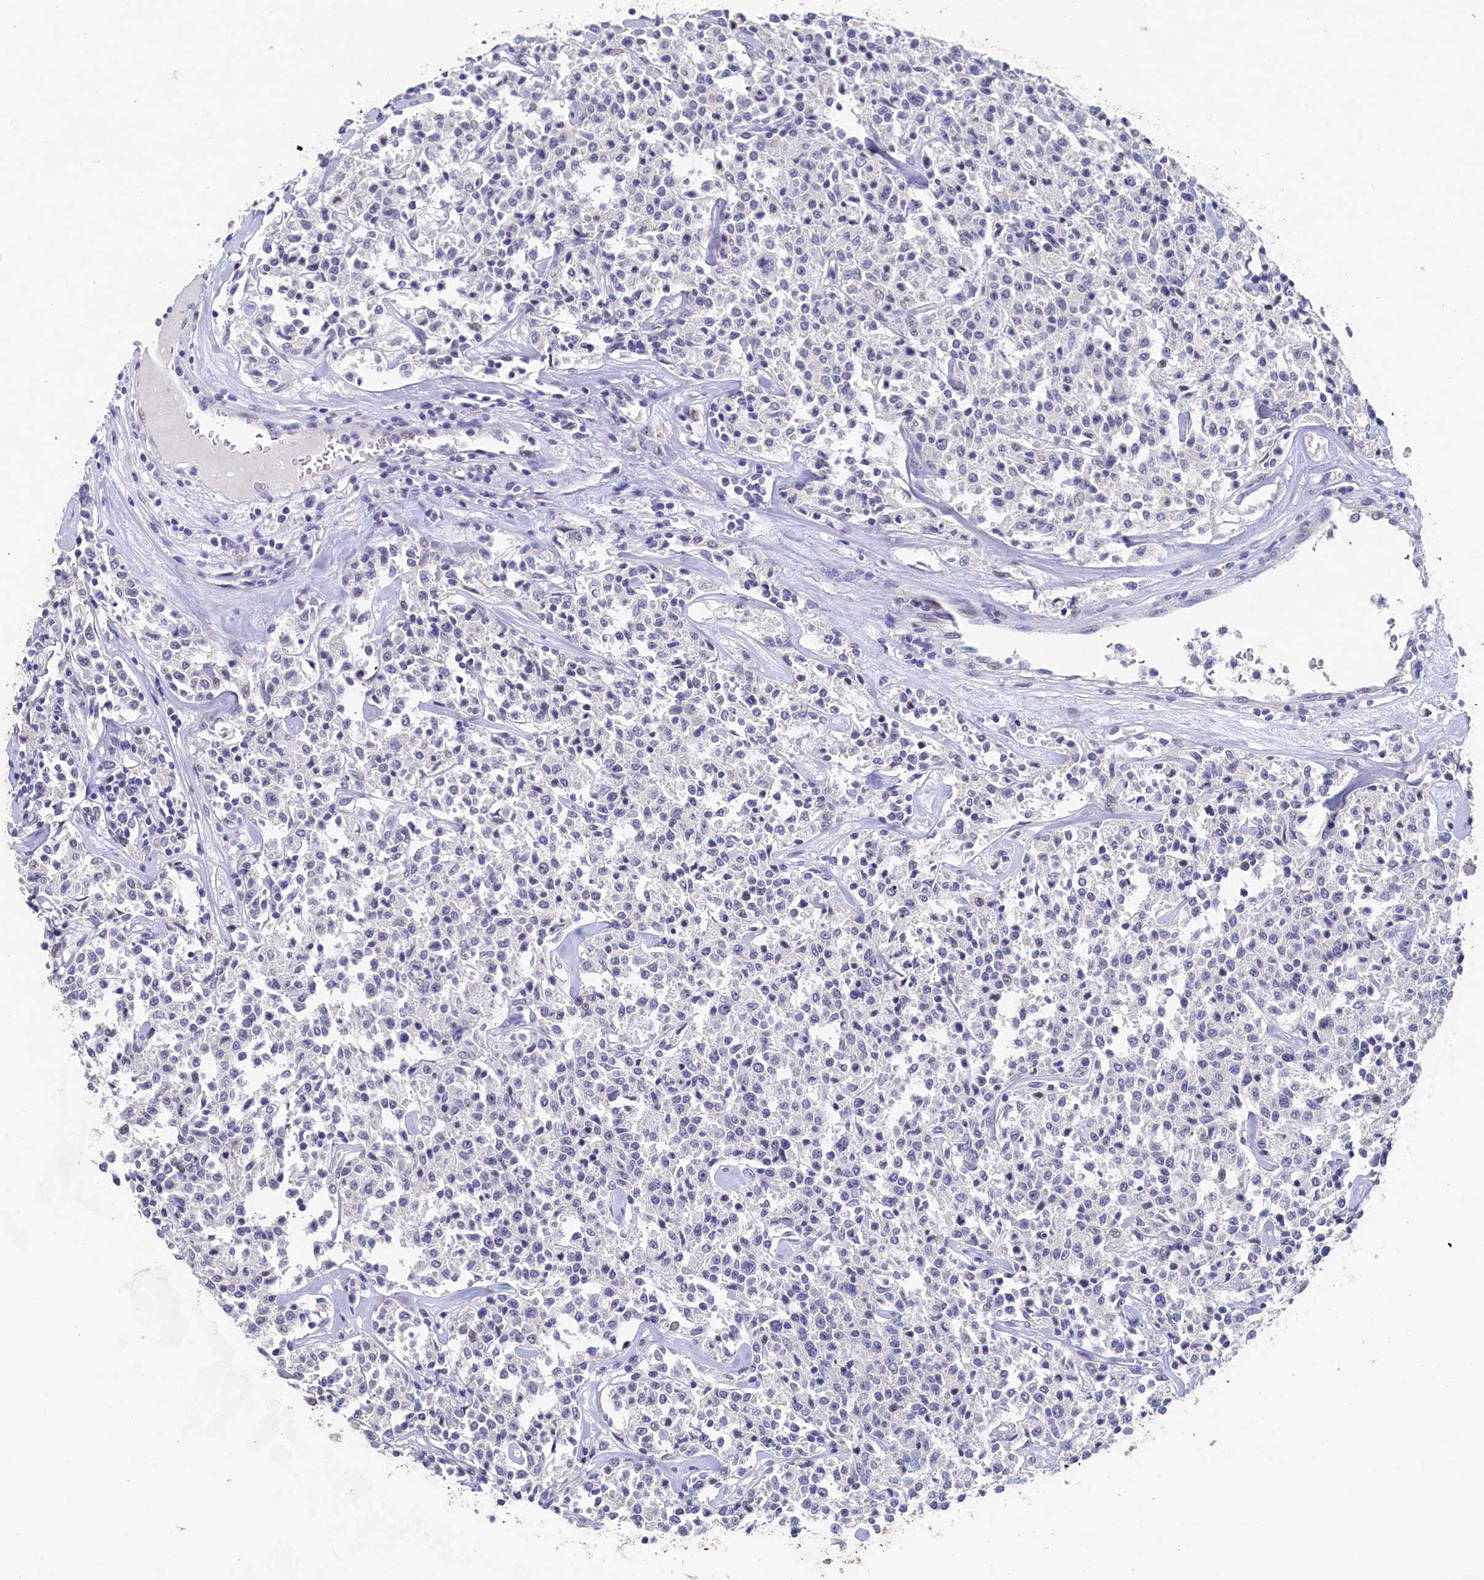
{"staining": {"intensity": "negative", "quantity": "none", "location": "none"}, "tissue": "lymphoma", "cell_type": "Tumor cells", "image_type": "cancer", "snomed": [{"axis": "morphology", "description": "Malignant lymphoma, non-Hodgkin's type, Low grade"}, {"axis": "topography", "description": "Small intestine"}], "caption": "A high-resolution micrograph shows immunohistochemistry (IHC) staining of low-grade malignant lymphoma, non-Hodgkin's type, which displays no significant staining in tumor cells. Nuclei are stained in blue.", "gene": "CBLIF", "patient": {"sex": "female", "age": 59}}